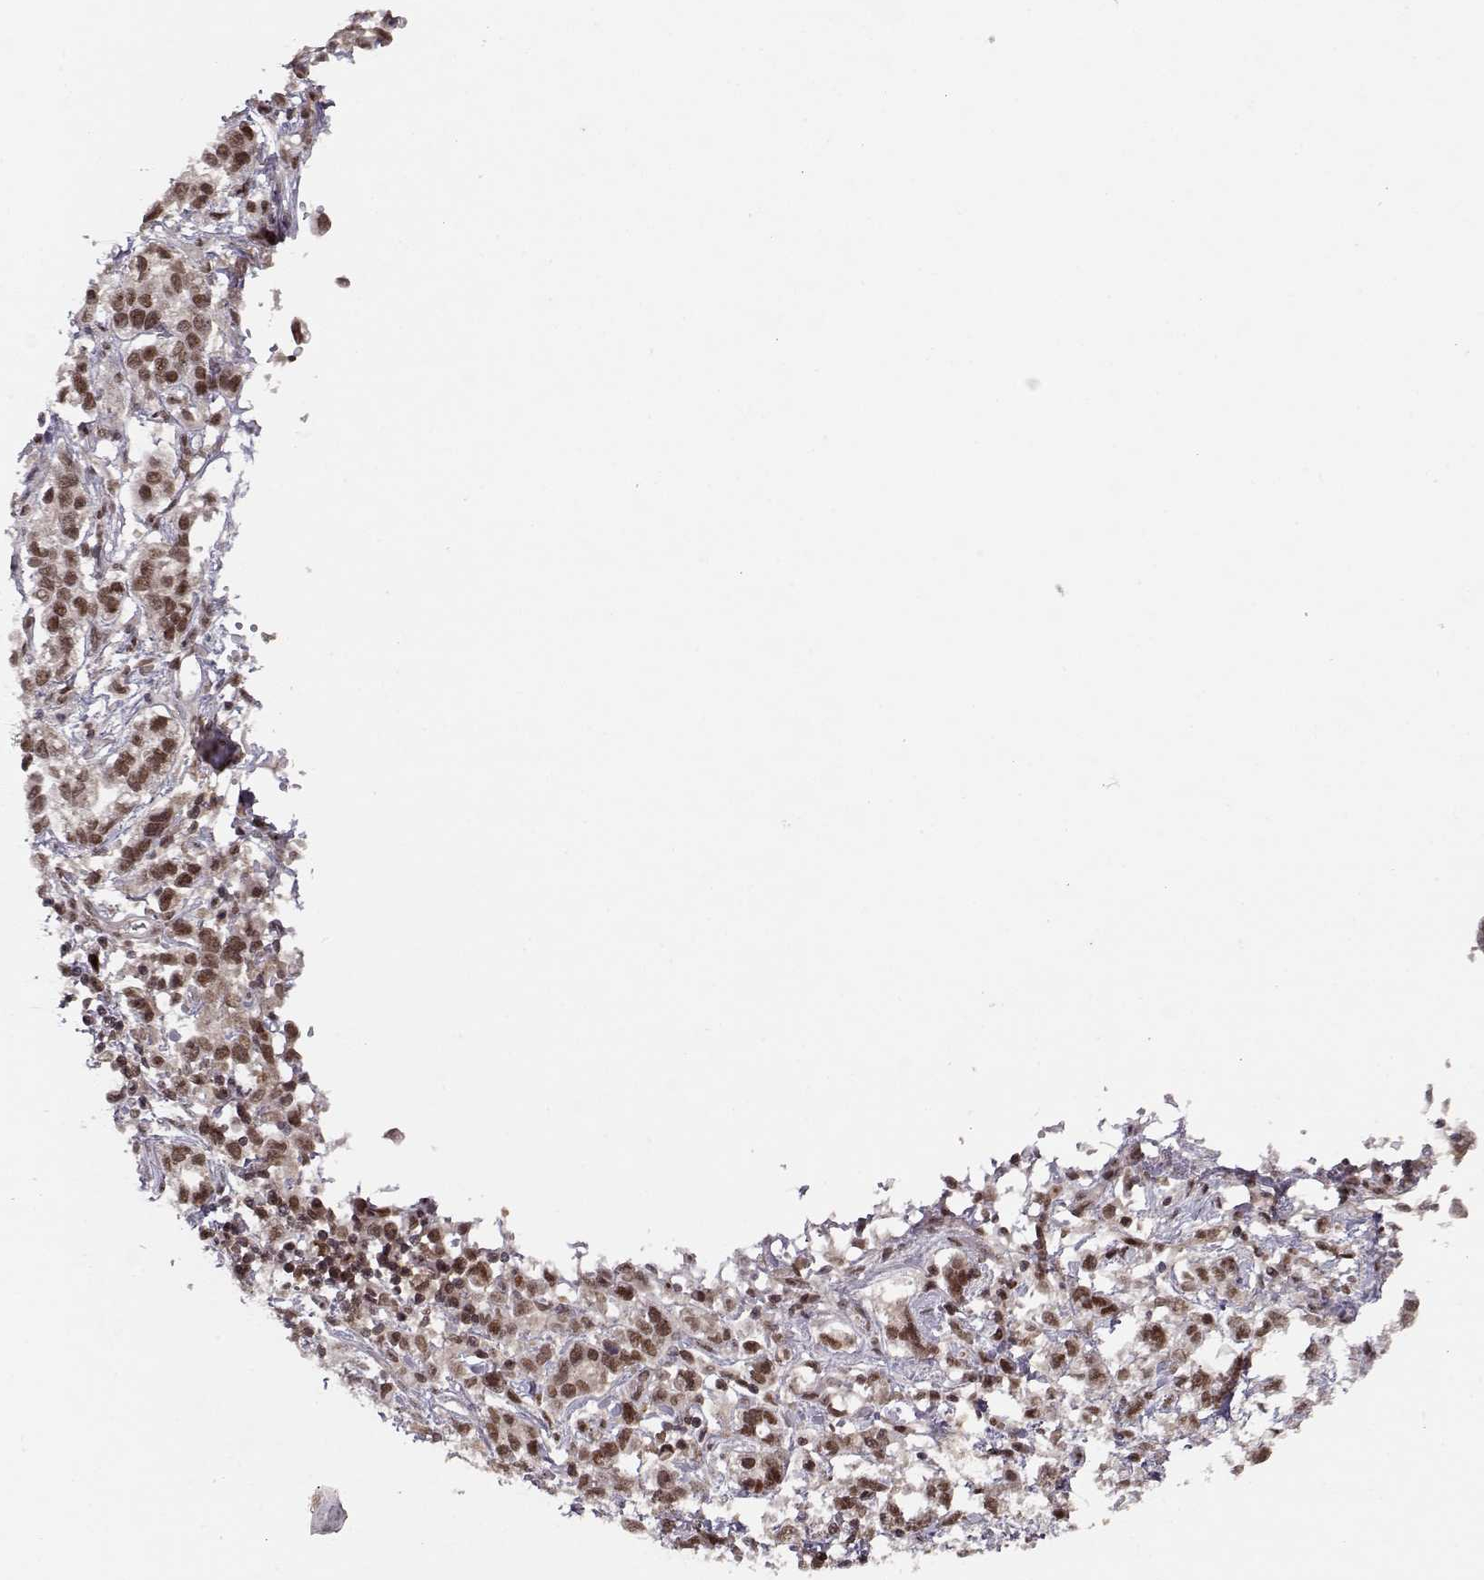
{"staining": {"intensity": "moderate", "quantity": ">75%", "location": "nuclear"}, "tissue": "stomach cancer", "cell_type": "Tumor cells", "image_type": "cancer", "snomed": [{"axis": "morphology", "description": "Adenocarcinoma, NOS"}, {"axis": "topography", "description": "Stomach"}], "caption": "Immunohistochemical staining of stomach cancer (adenocarcinoma) exhibits medium levels of moderate nuclear expression in about >75% of tumor cells.", "gene": "CSNK2A1", "patient": {"sex": "male", "age": 93}}